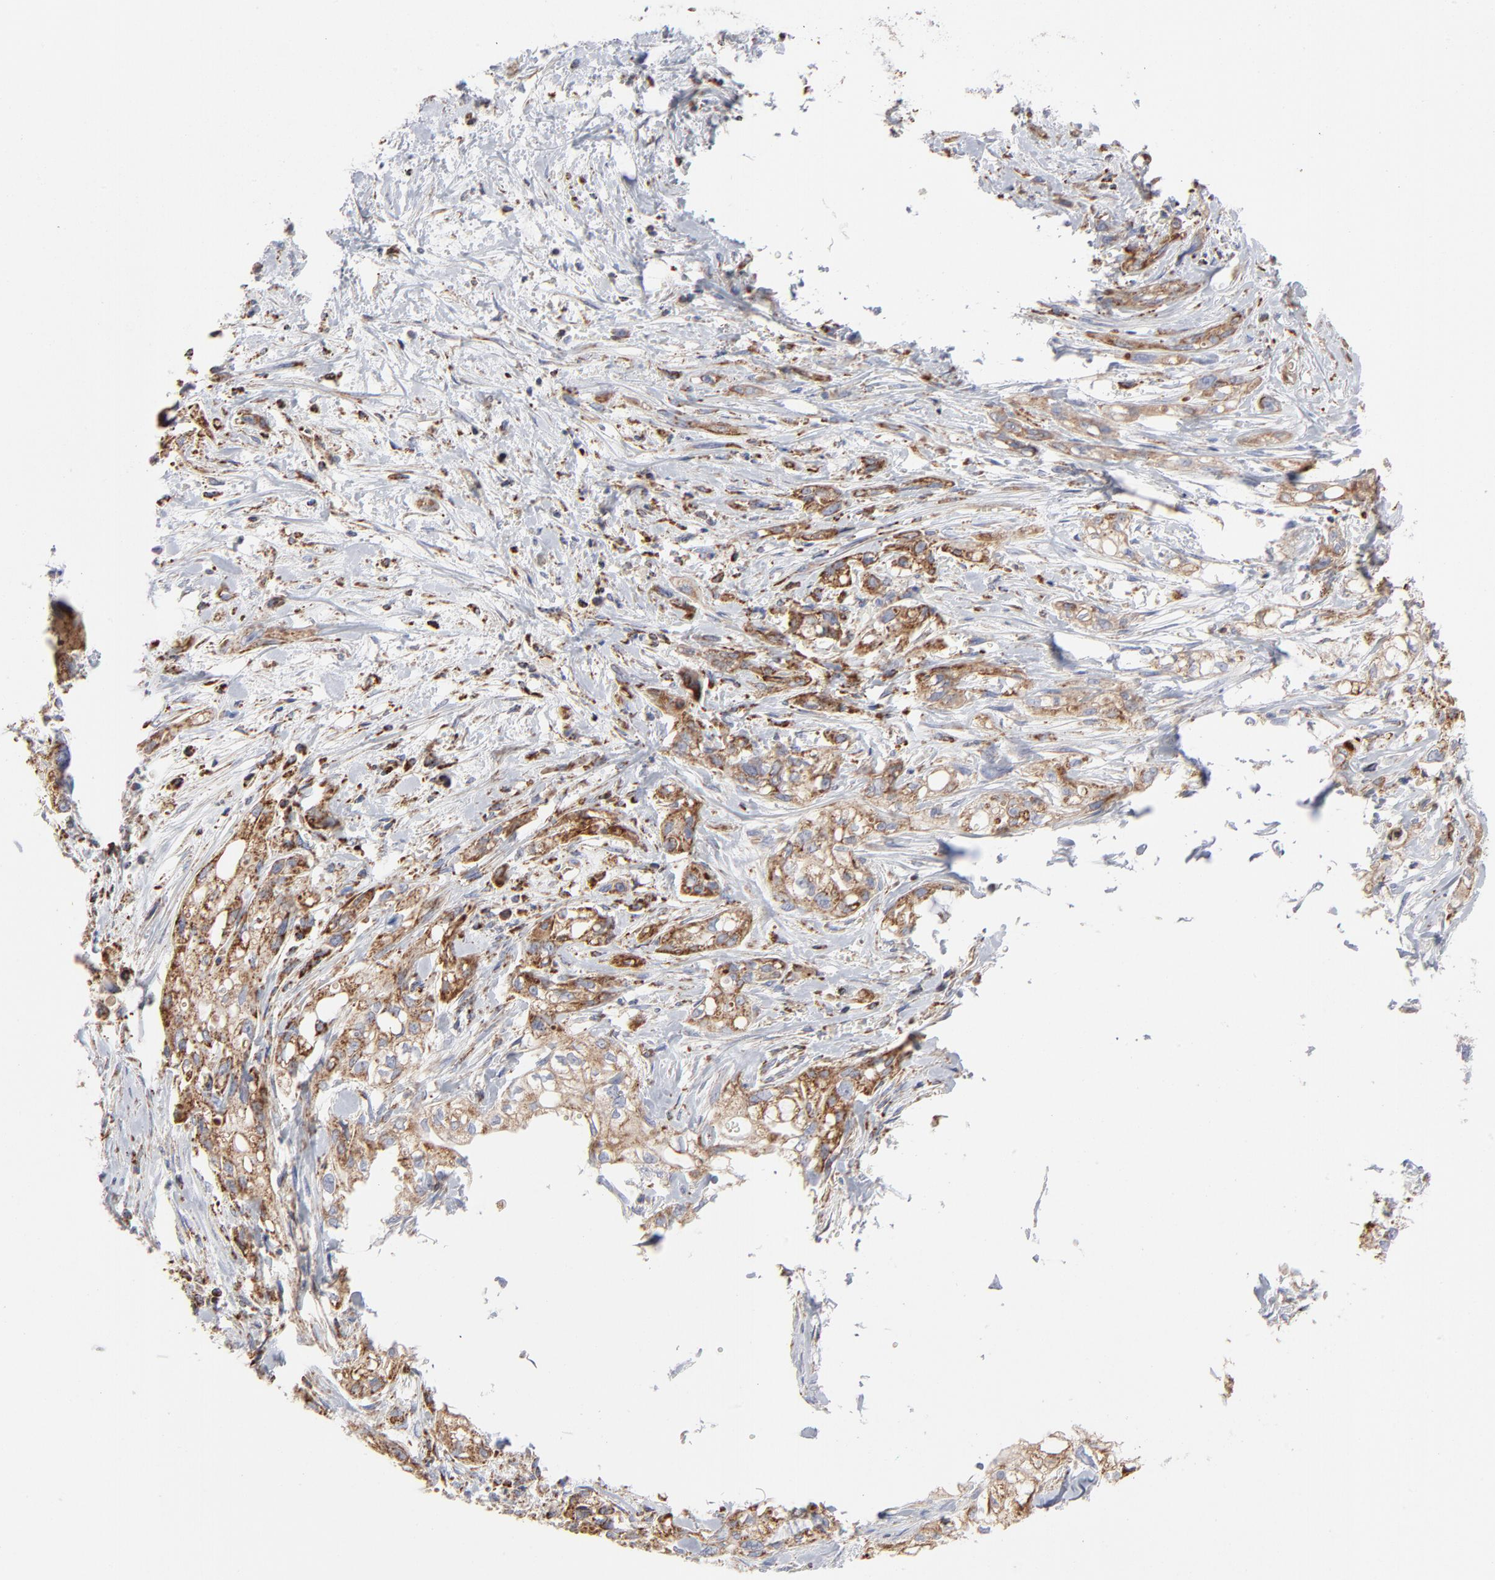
{"staining": {"intensity": "moderate", "quantity": ">75%", "location": "cytoplasmic/membranous"}, "tissue": "pancreatic cancer", "cell_type": "Tumor cells", "image_type": "cancer", "snomed": [{"axis": "morphology", "description": "Normal tissue, NOS"}, {"axis": "topography", "description": "Pancreas"}], "caption": "There is medium levels of moderate cytoplasmic/membranous expression in tumor cells of pancreatic cancer, as demonstrated by immunohistochemical staining (brown color).", "gene": "ASB3", "patient": {"sex": "male", "age": 42}}